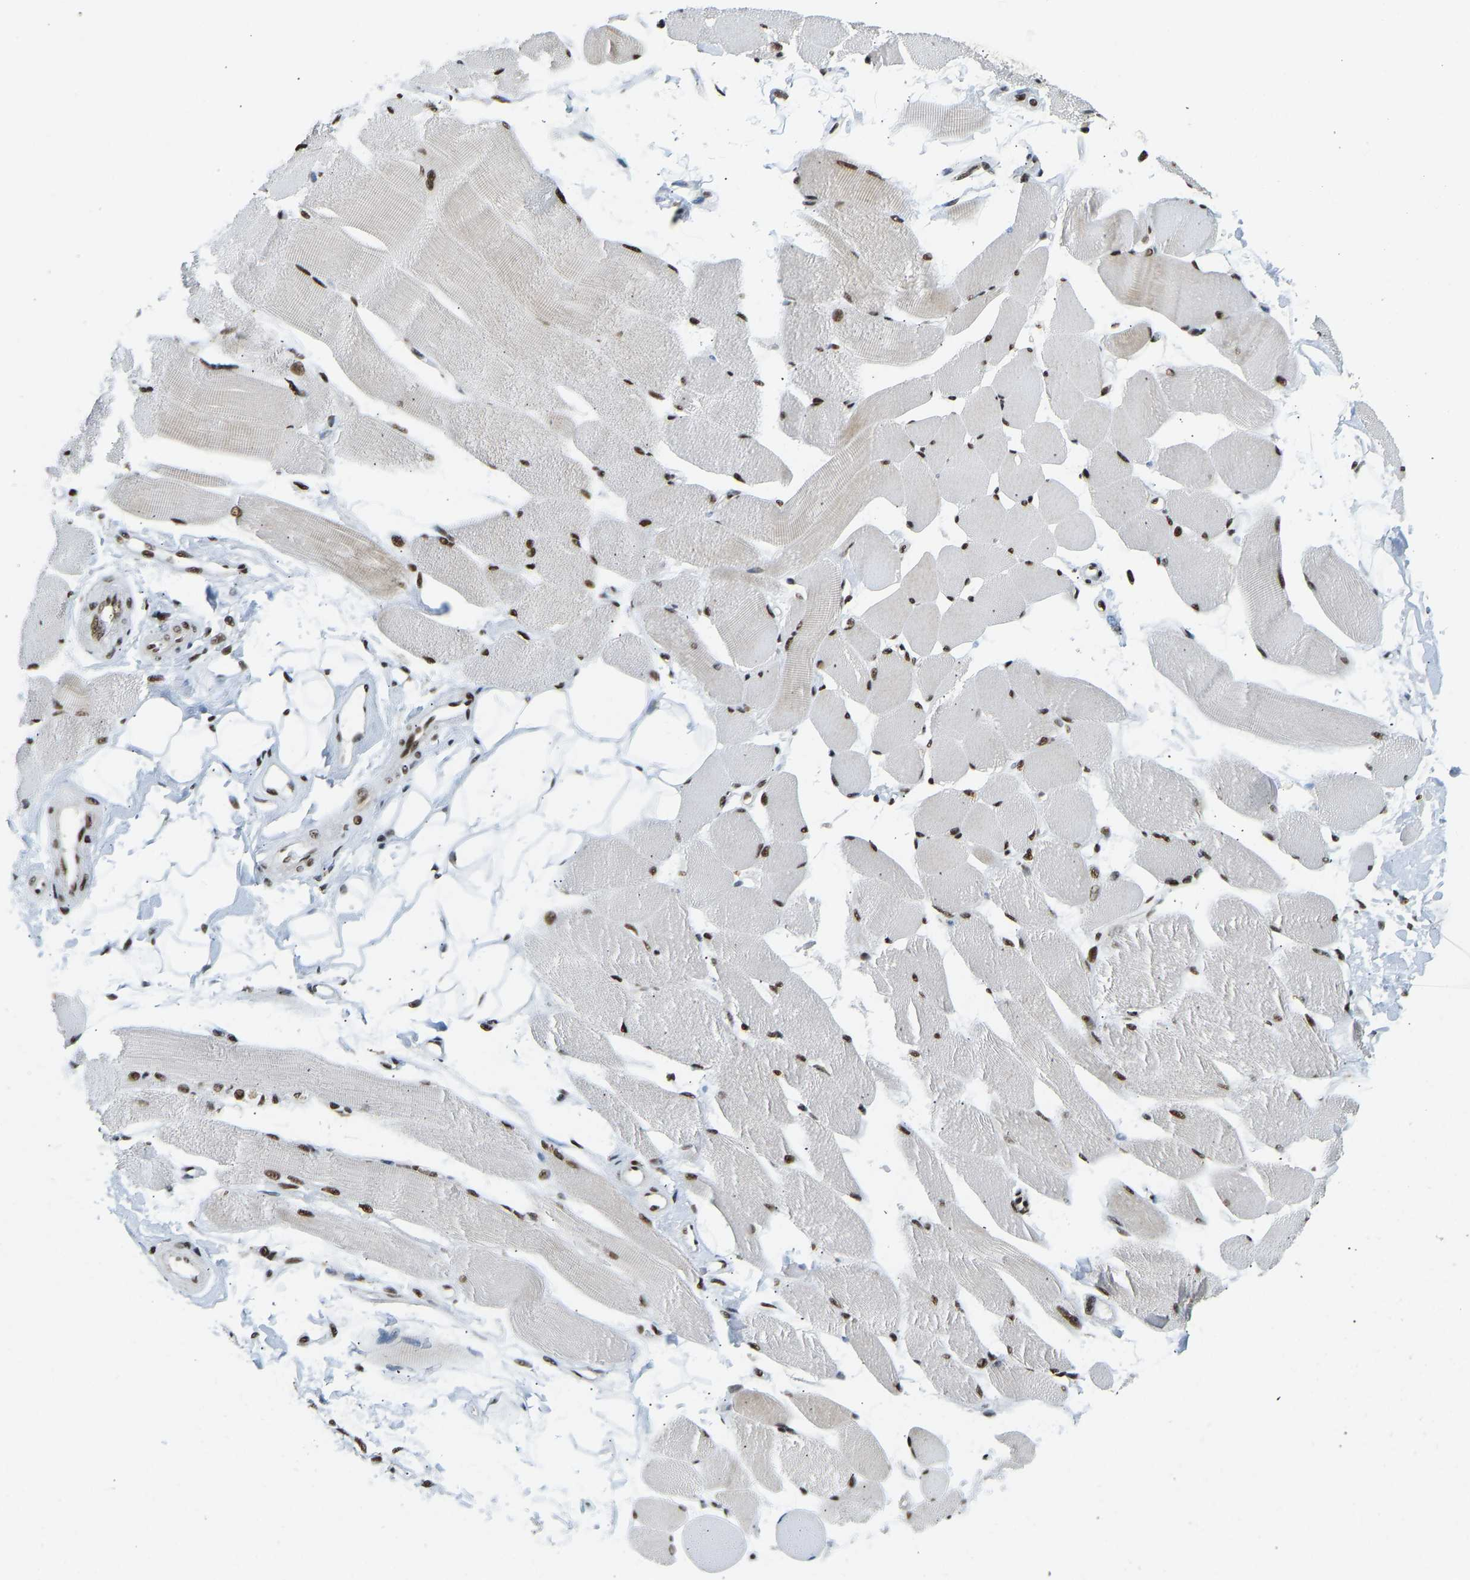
{"staining": {"intensity": "strong", "quantity": "25%-75%", "location": "cytoplasmic/membranous,nuclear"}, "tissue": "skeletal muscle", "cell_type": "Myocytes", "image_type": "normal", "snomed": [{"axis": "morphology", "description": "Normal tissue, NOS"}, {"axis": "topography", "description": "Skeletal muscle"}, {"axis": "topography", "description": "Peripheral nerve tissue"}], "caption": "A high amount of strong cytoplasmic/membranous,nuclear positivity is present in approximately 25%-75% of myocytes in benign skeletal muscle. Immunohistochemistry stains the protein in brown and the nuclei are stained blue.", "gene": "FOXK1", "patient": {"sex": "female", "age": 84}}